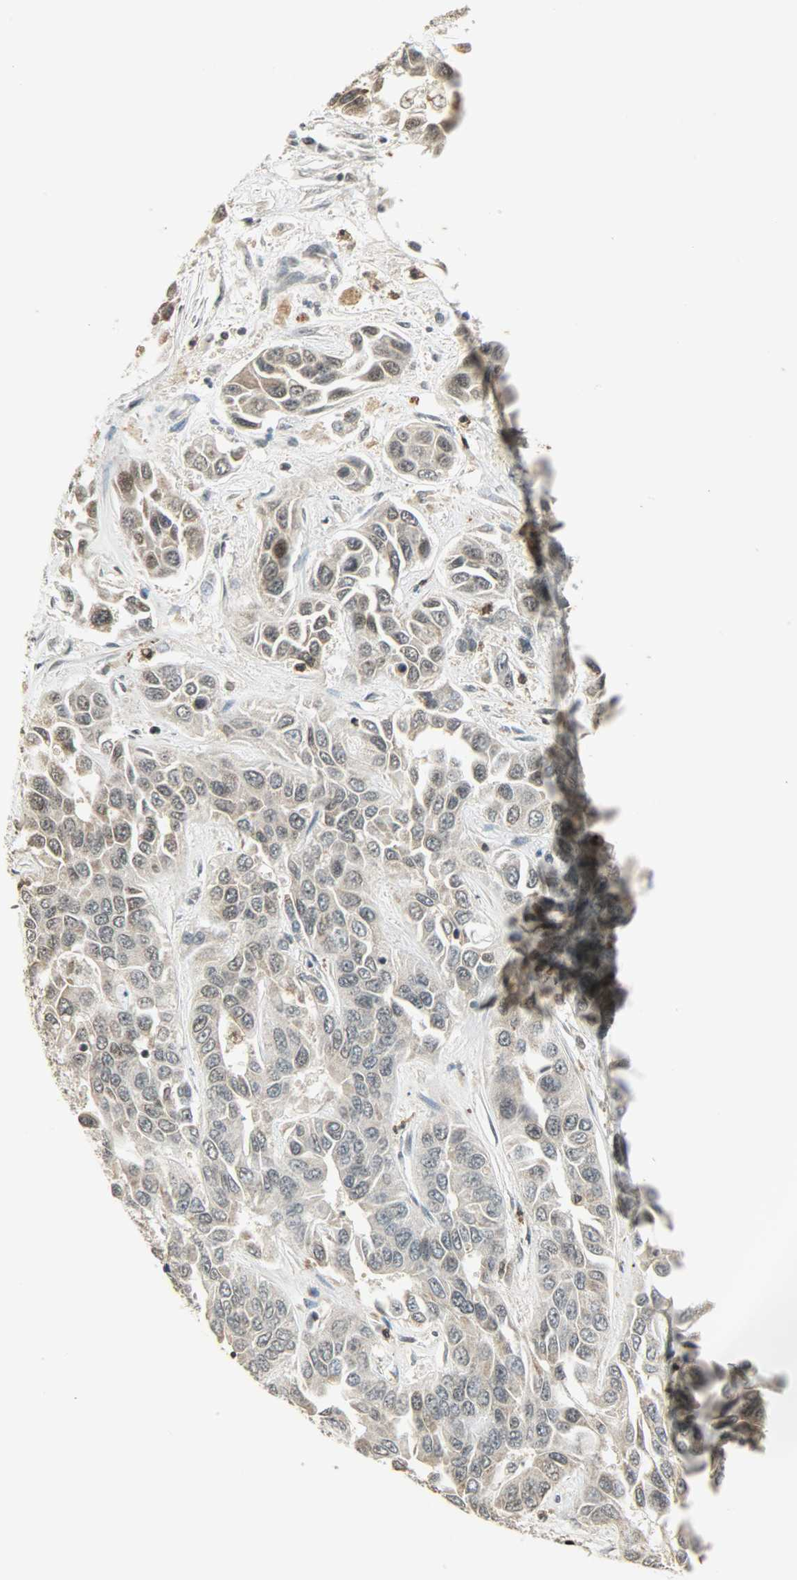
{"staining": {"intensity": "weak", "quantity": "25%-75%", "location": "cytoplasmic/membranous"}, "tissue": "liver cancer", "cell_type": "Tumor cells", "image_type": "cancer", "snomed": [{"axis": "morphology", "description": "Cholangiocarcinoma"}, {"axis": "topography", "description": "Liver"}], "caption": "This histopathology image shows IHC staining of liver cholangiocarcinoma, with low weak cytoplasmic/membranous staining in about 25%-75% of tumor cells.", "gene": "SMARCA5", "patient": {"sex": "female", "age": 52}}